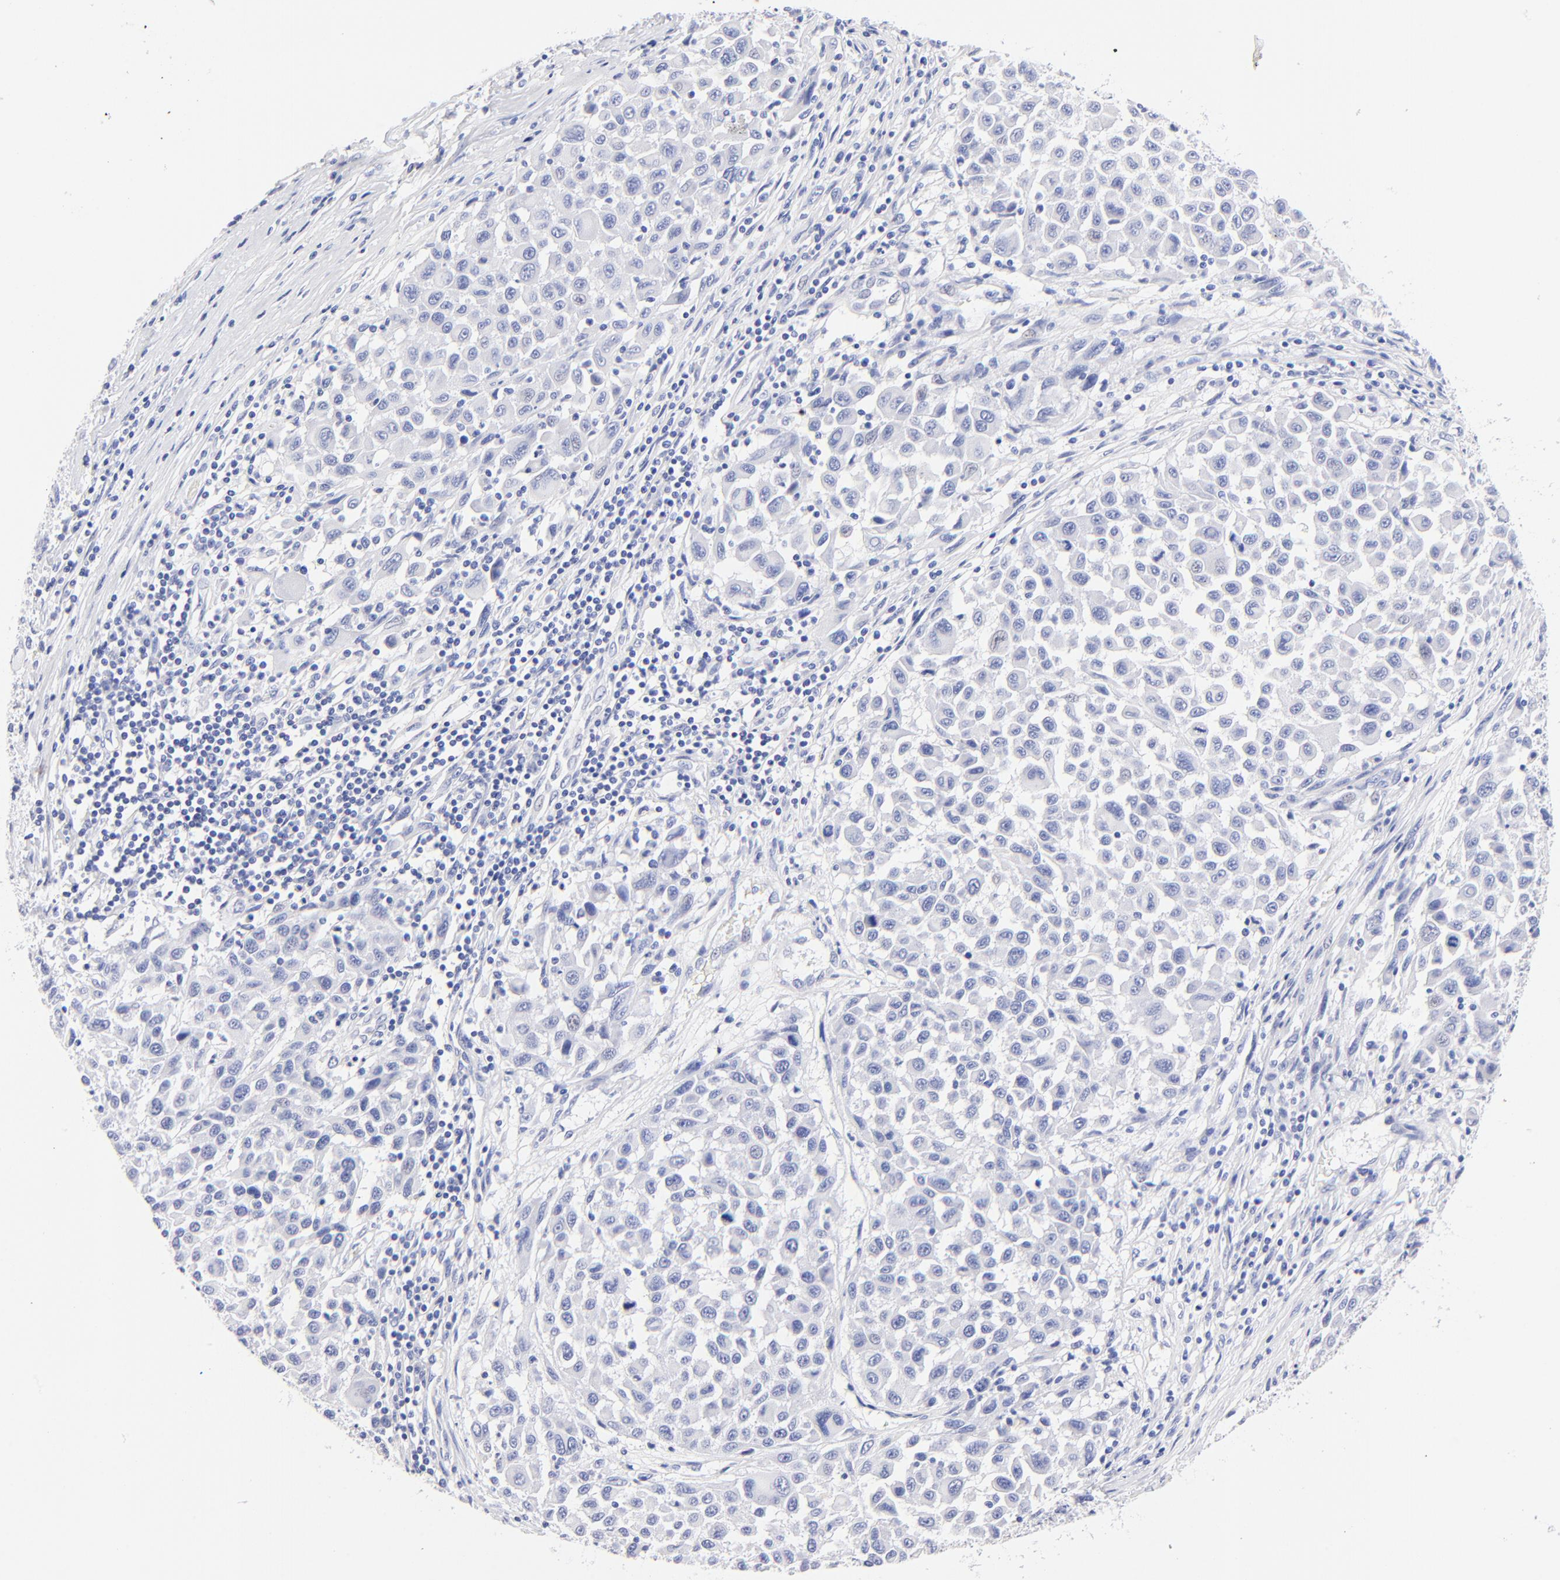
{"staining": {"intensity": "negative", "quantity": "none", "location": "none"}, "tissue": "melanoma", "cell_type": "Tumor cells", "image_type": "cancer", "snomed": [{"axis": "morphology", "description": "Malignant melanoma, Metastatic site"}, {"axis": "topography", "description": "Lymph node"}], "caption": "Human malignant melanoma (metastatic site) stained for a protein using immunohistochemistry (IHC) shows no positivity in tumor cells.", "gene": "HORMAD2", "patient": {"sex": "male", "age": 61}}